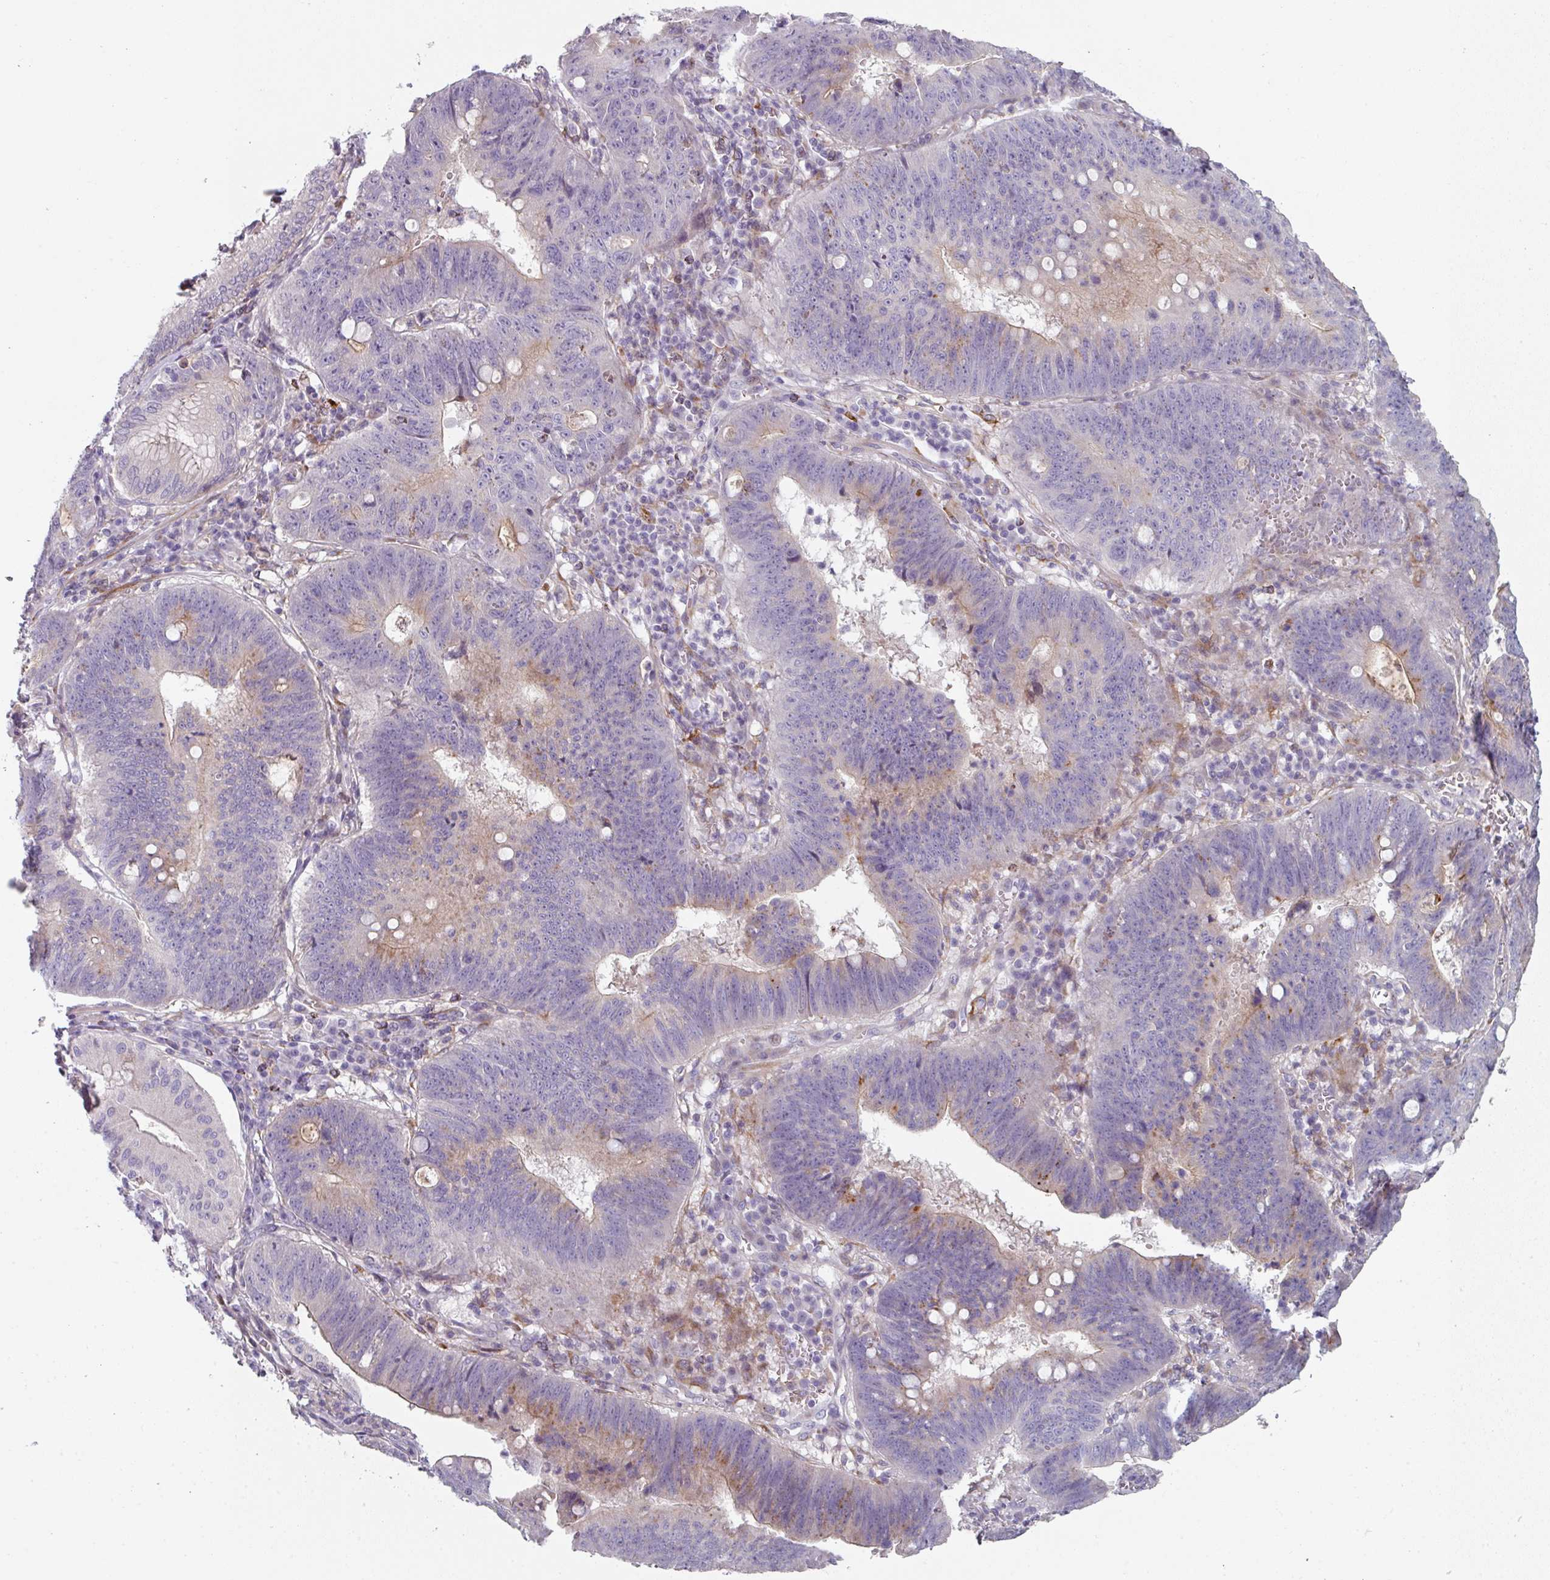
{"staining": {"intensity": "weak", "quantity": "<25%", "location": "cytoplasmic/membranous"}, "tissue": "stomach cancer", "cell_type": "Tumor cells", "image_type": "cancer", "snomed": [{"axis": "morphology", "description": "Adenocarcinoma, NOS"}, {"axis": "topography", "description": "Stomach"}], "caption": "Tumor cells are negative for brown protein staining in stomach cancer. (DAB IHC with hematoxylin counter stain).", "gene": "WSB2", "patient": {"sex": "male", "age": 59}}